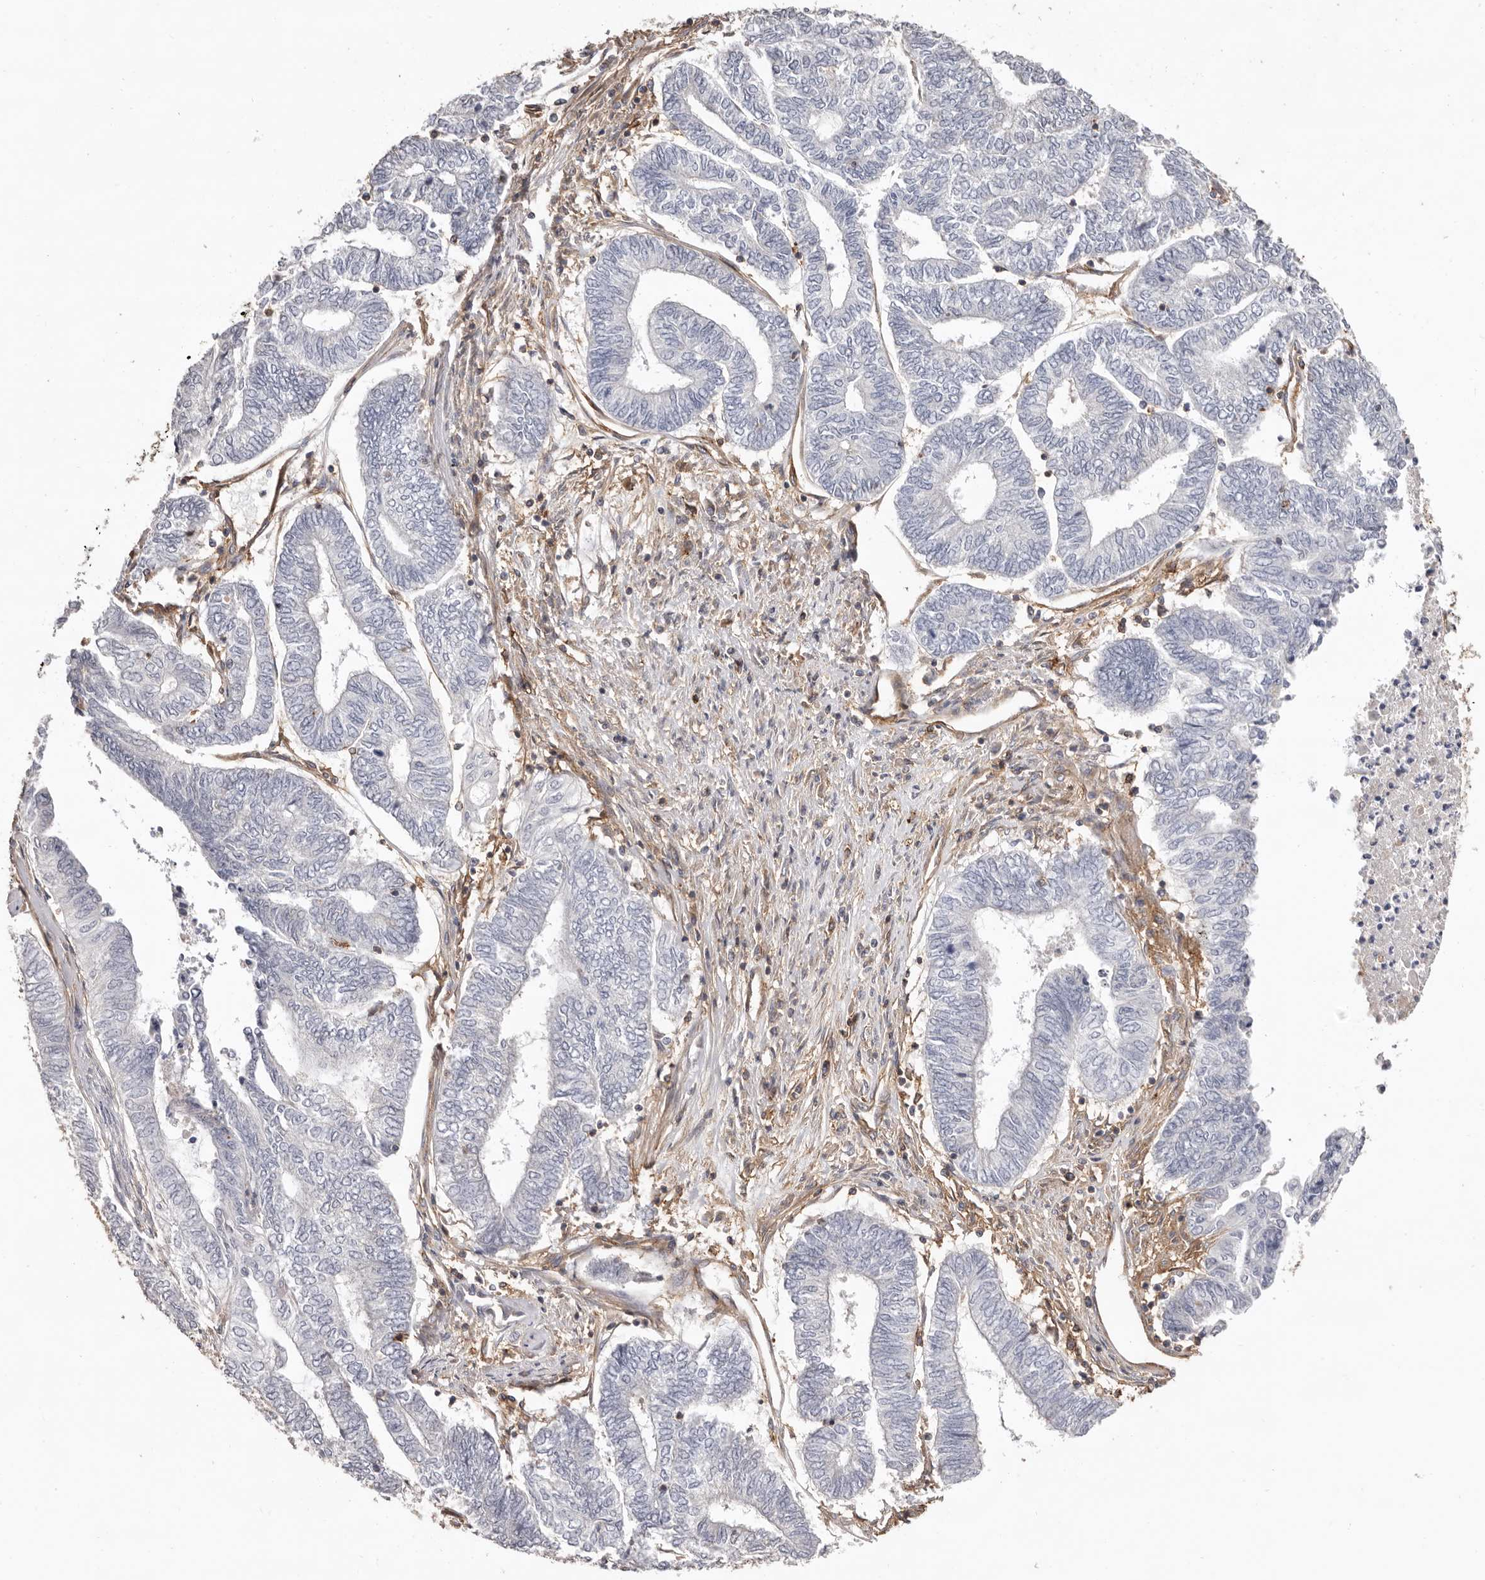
{"staining": {"intensity": "negative", "quantity": "none", "location": "none"}, "tissue": "endometrial cancer", "cell_type": "Tumor cells", "image_type": "cancer", "snomed": [{"axis": "morphology", "description": "Adenocarcinoma, NOS"}, {"axis": "topography", "description": "Uterus"}, {"axis": "topography", "description": "Endometrium"}], "caption": "This is an immunohistochemistry histopathology image of human endometrial cancer (adenocarcinoma). There is no staining in tumor cells.", "gene": "MMACHC", "patient": {"sex": "female", "age": 70}}